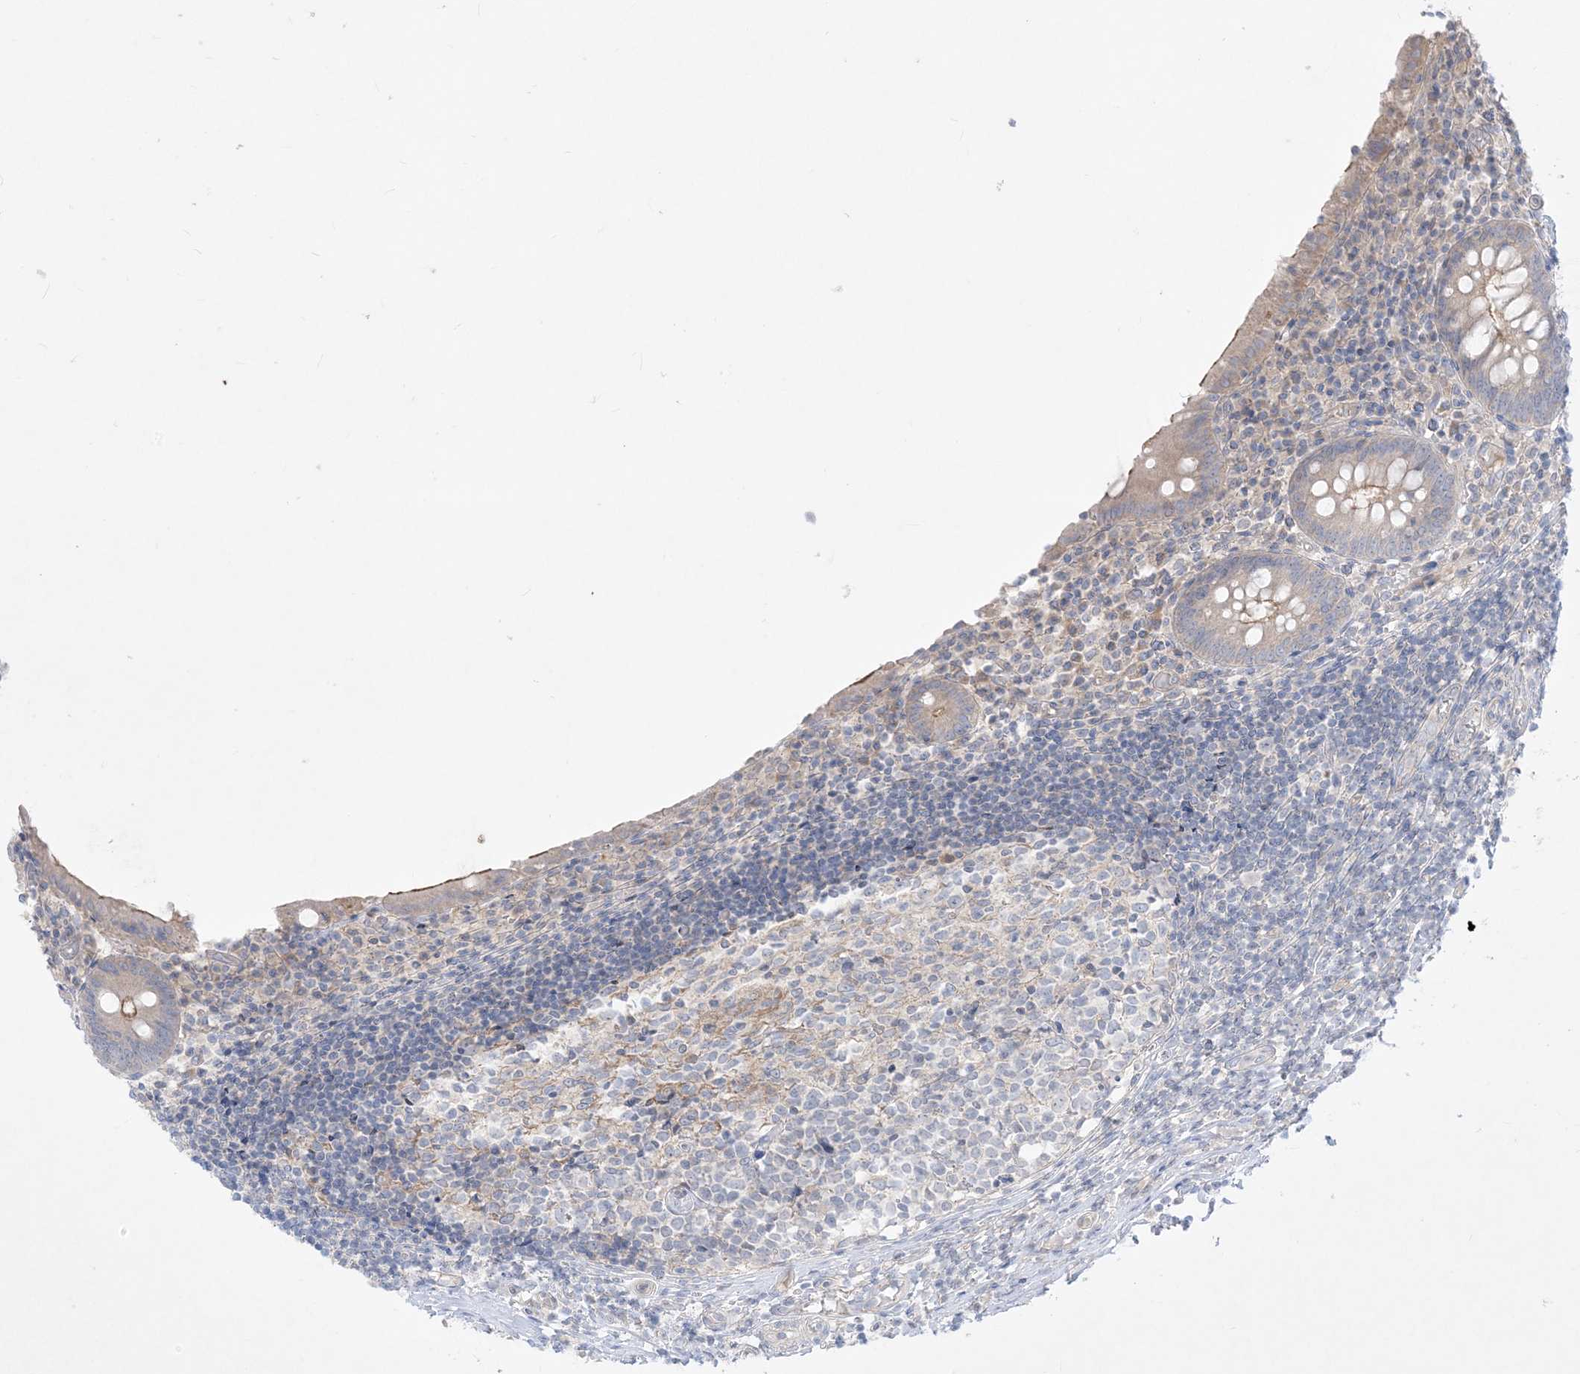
{"staining": {"intensity": "moderate", "quantity": "<25%", "location": "cytoplasmic/membranous"}, "tissue": "appendix", "cell_type": "Glandular cells", "image_type": "normal", "snomed": [{"axis": "morphology", "description": "Normal tissue, NOS"}, {"axis": "topography", "description": "Appendix"}], "caption": "Immunohistochemistry (DAB (3,3'-diaminobenzidine)) staining of unremarkable human appendix displays moderate cytoplasmic/membranous protein expression in approximately <25% of glandular cells. The staining is performed using DAB (3,3'-diaminobenzidine) brown chromogen to label protein expression. The nuclei are counter-stained blue using hematoxylin.", "gene": "PLEKHA3", "patient": {"sex": "female", "age": 17}}